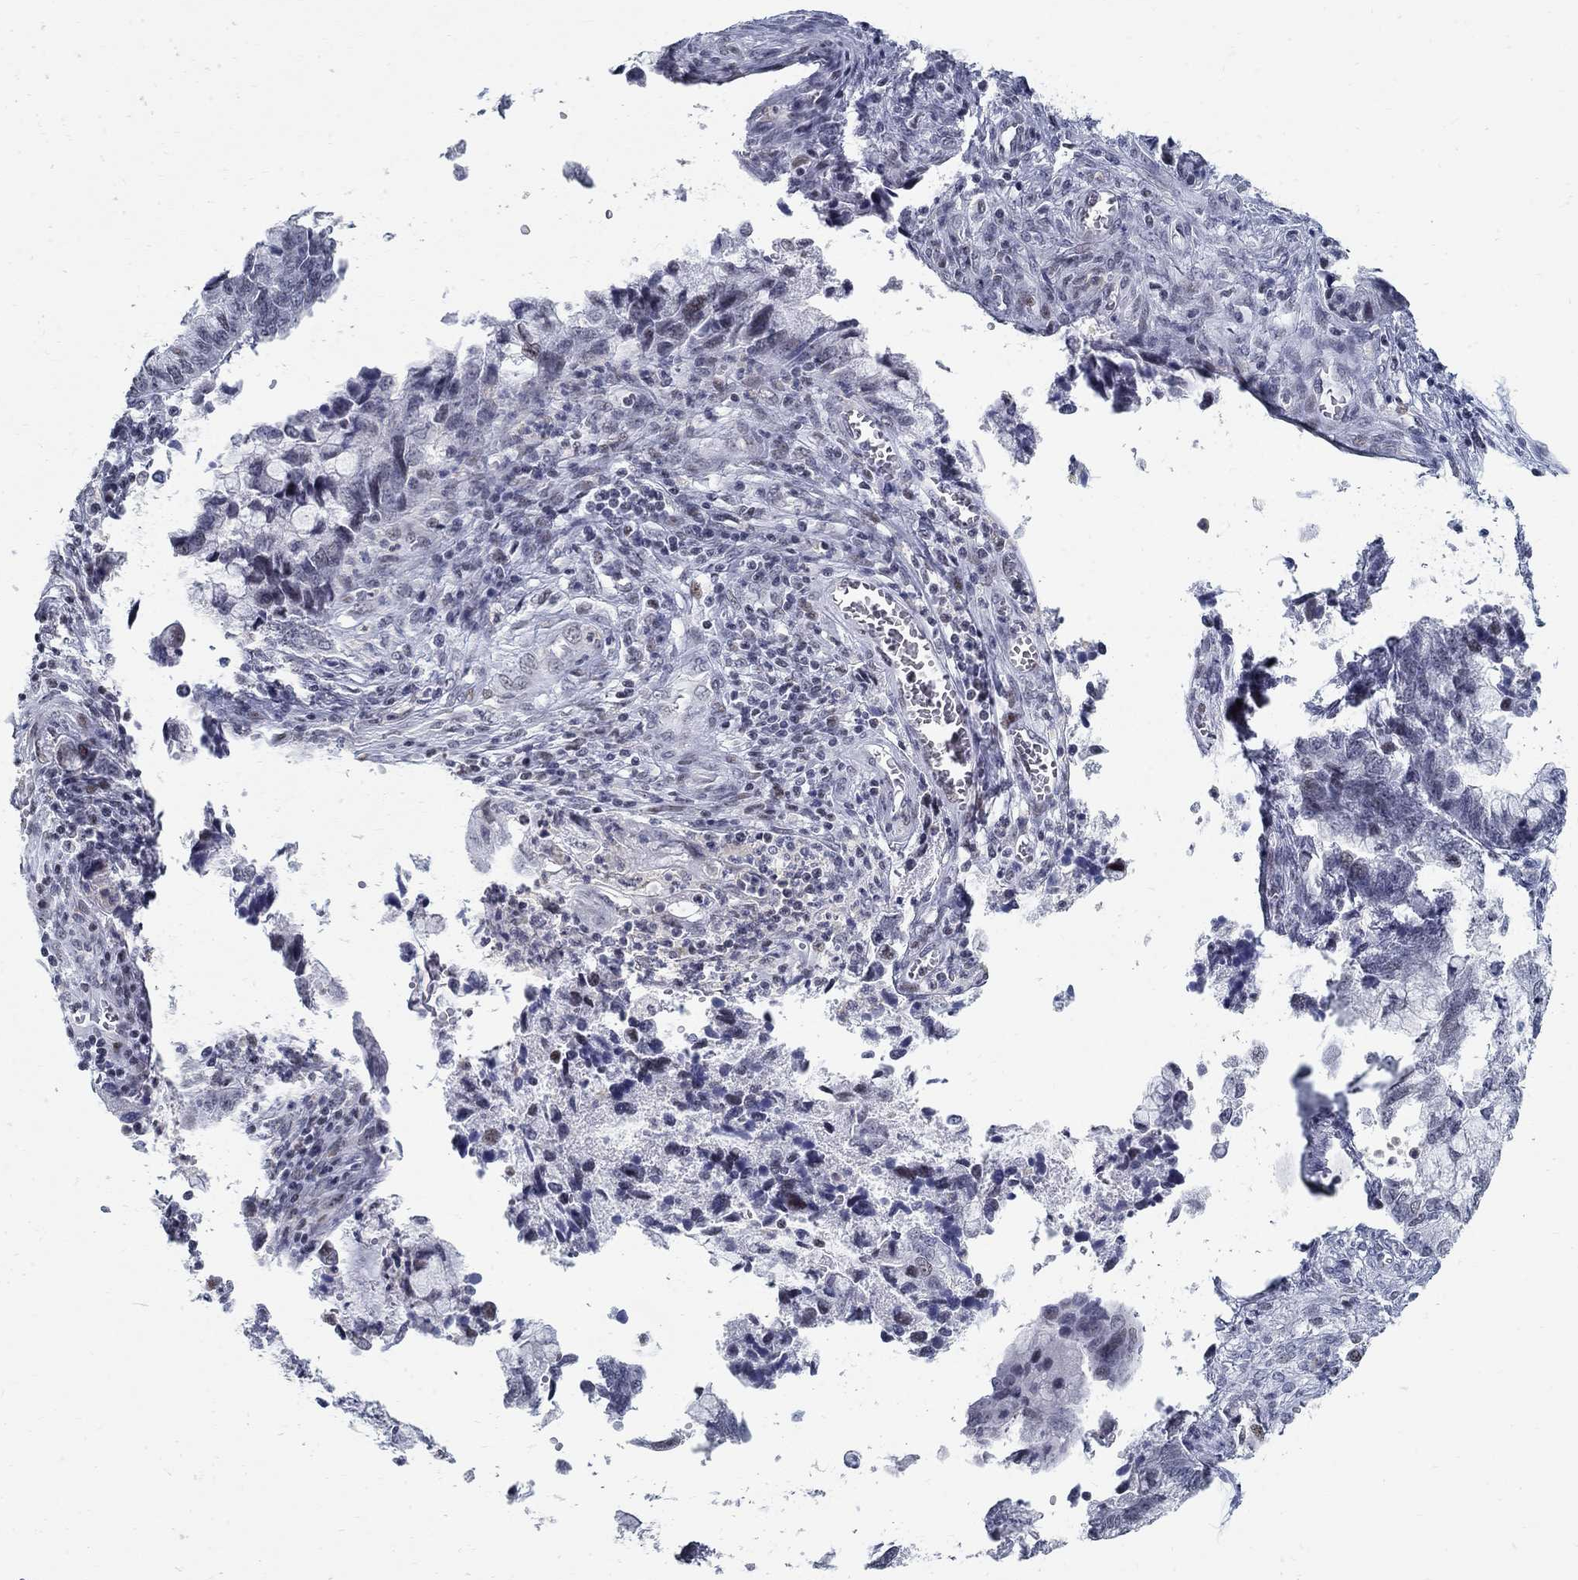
{"staining": {"intensity": "moderate", "quantity": "<25%", "location": "nuclear"}, "tissue": "cervical cancer", "cell_type": "Tumor cells", "image_type": "cancer", "snomed": [{"axis": "morphology", "description": "Adenocarcinoma, NOS"}, {"axis": "topography", "description": "Cervix"}], "caption": "Adenocarcinoma (cervical) stained with a brown dye exhibits moderate nuclear positive expression in approximately <25% of tumor cells.", "gene": "BHLHE22", "patient": {"sex": "female", "age": 44}}